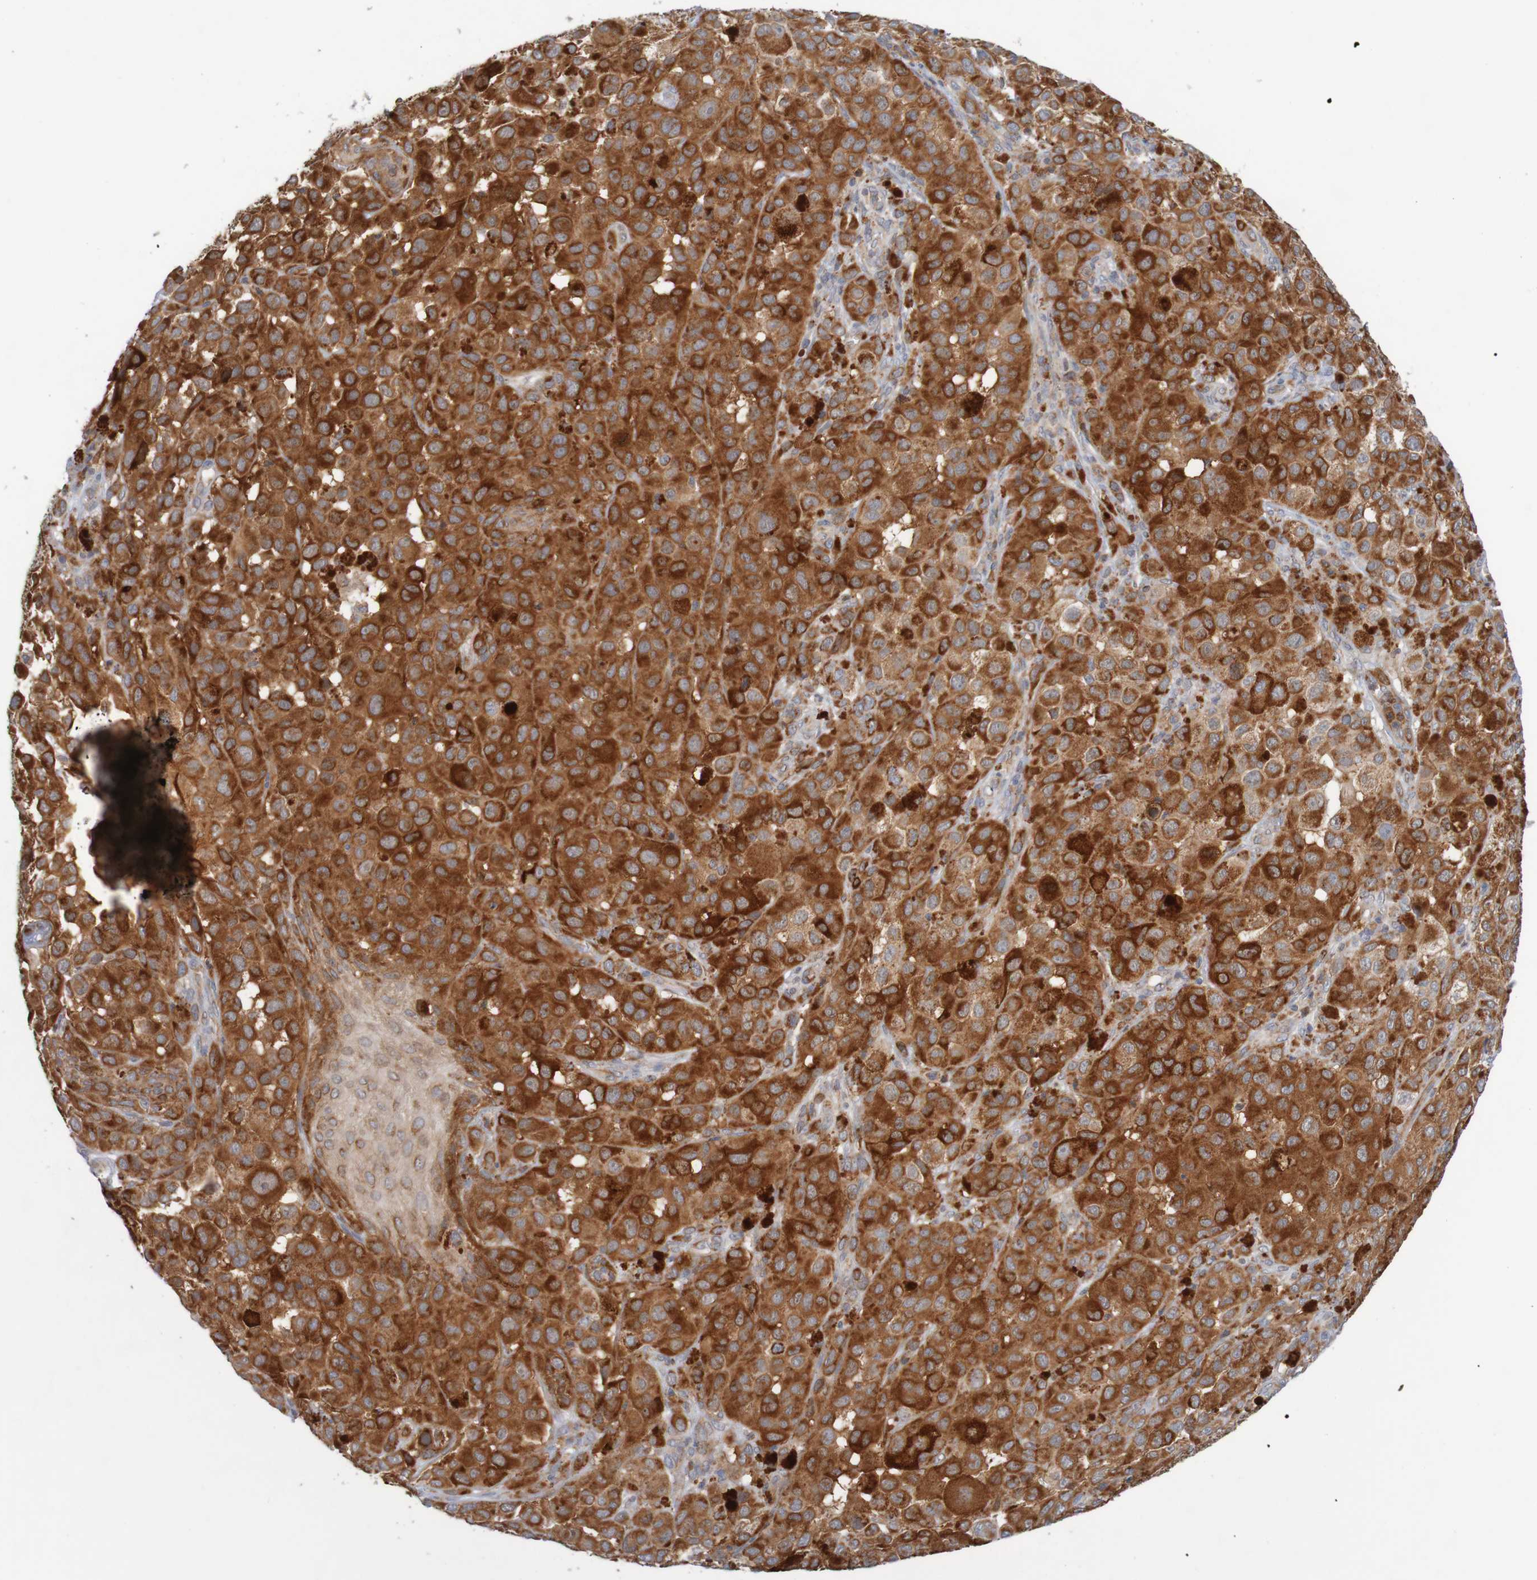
{"staining": {"intensity": "strong", "quantity": ">75%", "location": "cytoplasmic/membranous"}, "tissue": "melanoma", "cell_type": "Tumor cells", "image_type": "cancer", "snomed": [{"axis": "morphology", "description": "Malignant melanoma, NOS"}, {"axis": "topography", "description": "Skin"}], "caption": "Melanoma stained with a protein marker reveals strong staining in tumor cells.", "gene": "NAV2", "patient": {"sex": "male", "age": 96}}